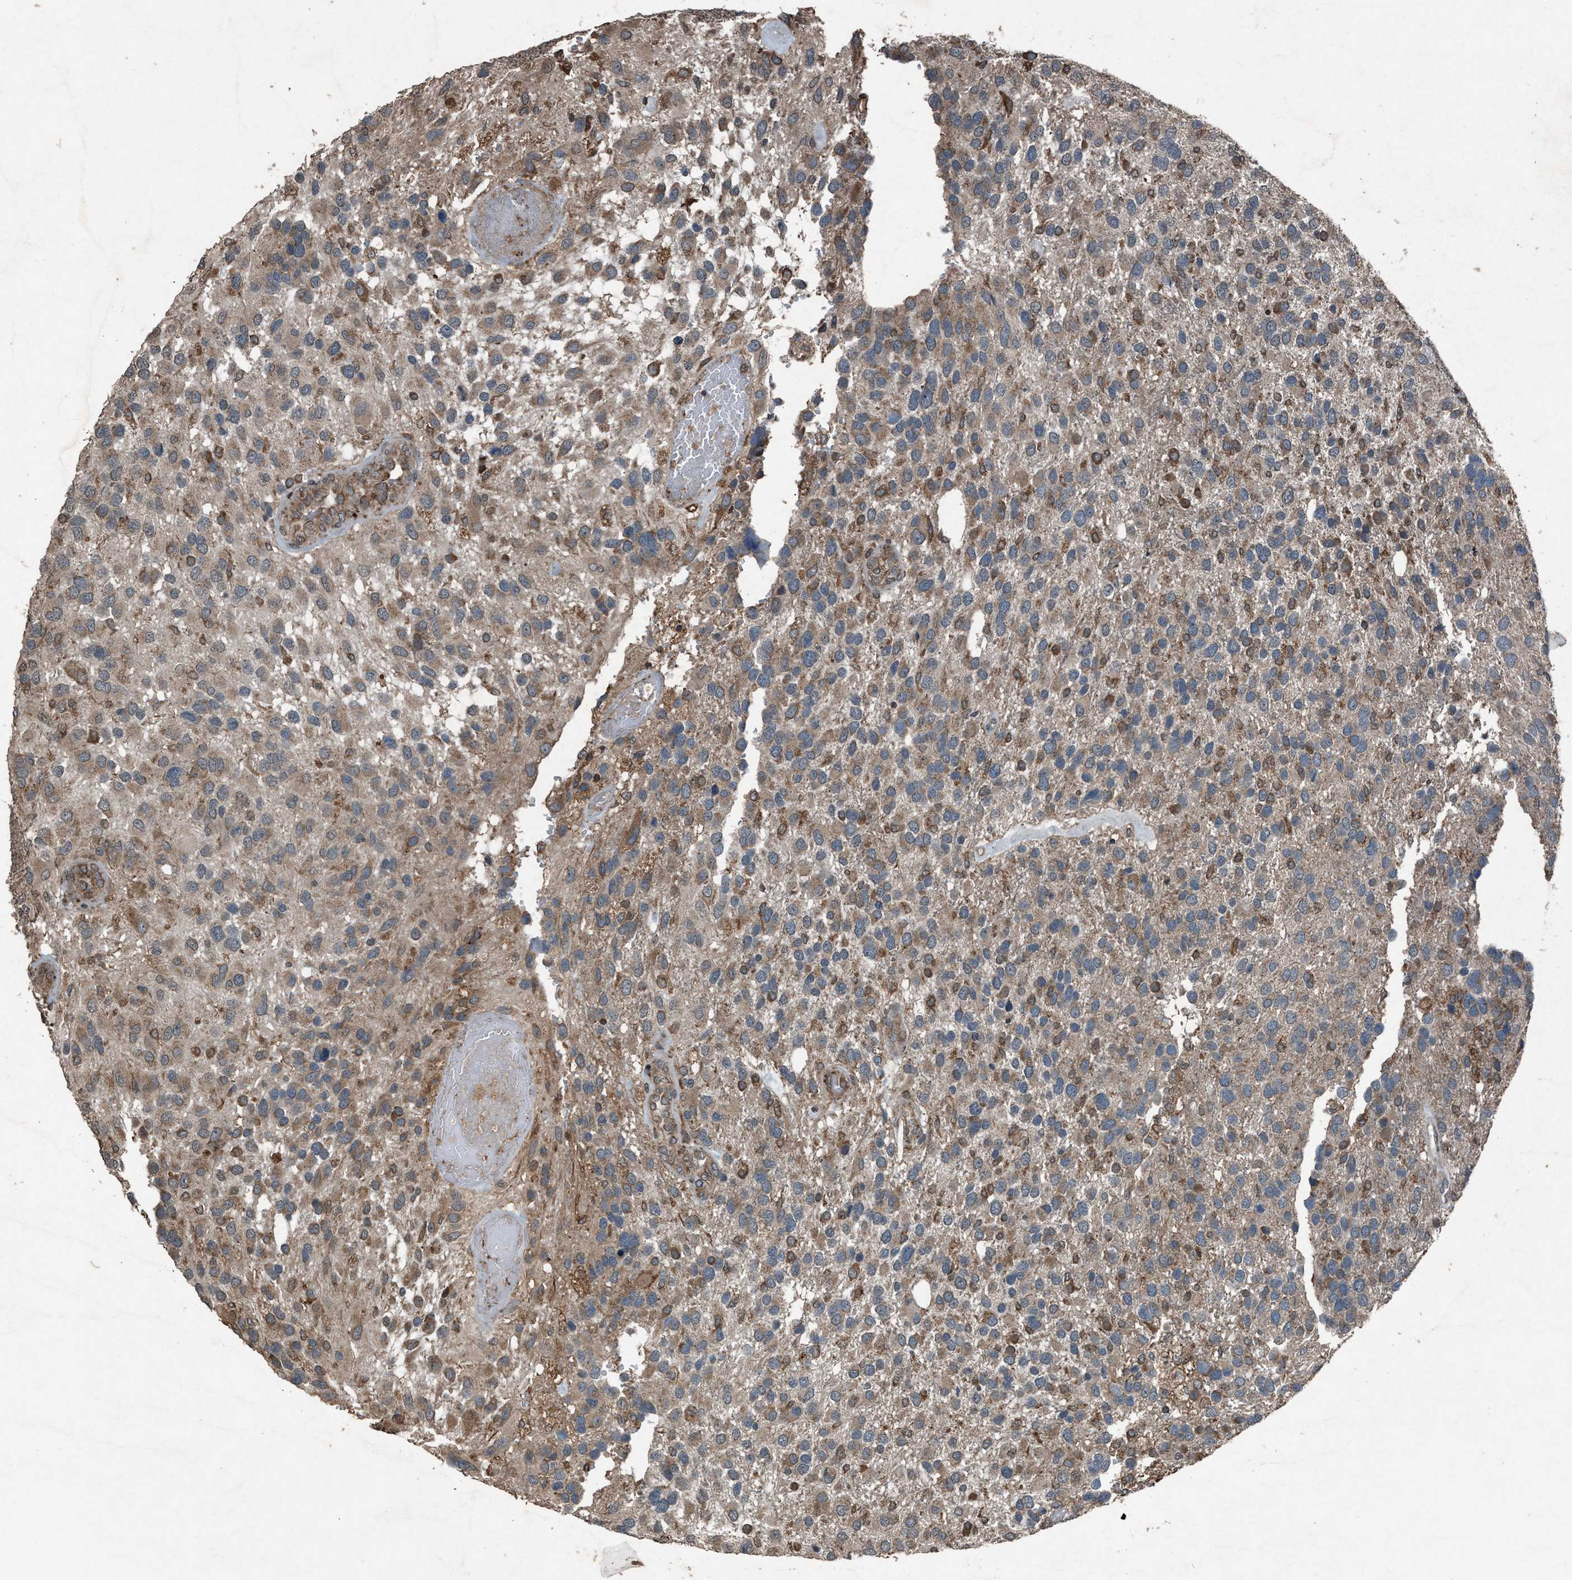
{"staining": {"intensity": "weak", "quantity": "25%-75%", "location": "cytoplasmic/membranous"}, "tissue": "glioma", "cell_type": "Tumor cells", "image_type": "cancer", "snomed": [{"axis": "morphology", "description": "Glioma, malignant, High grade"}, {"axis": "topography", "description": "Brain"}], "caption": "An immunohistochemistry photomicrograph of neoplastic tissue is shown. Protein staining in brown highlights weak cytoplasmic/membranous positivity in glioma within tumor cells.", "gene": "CALR", "patient": {"sex": "female", "age": 58}}